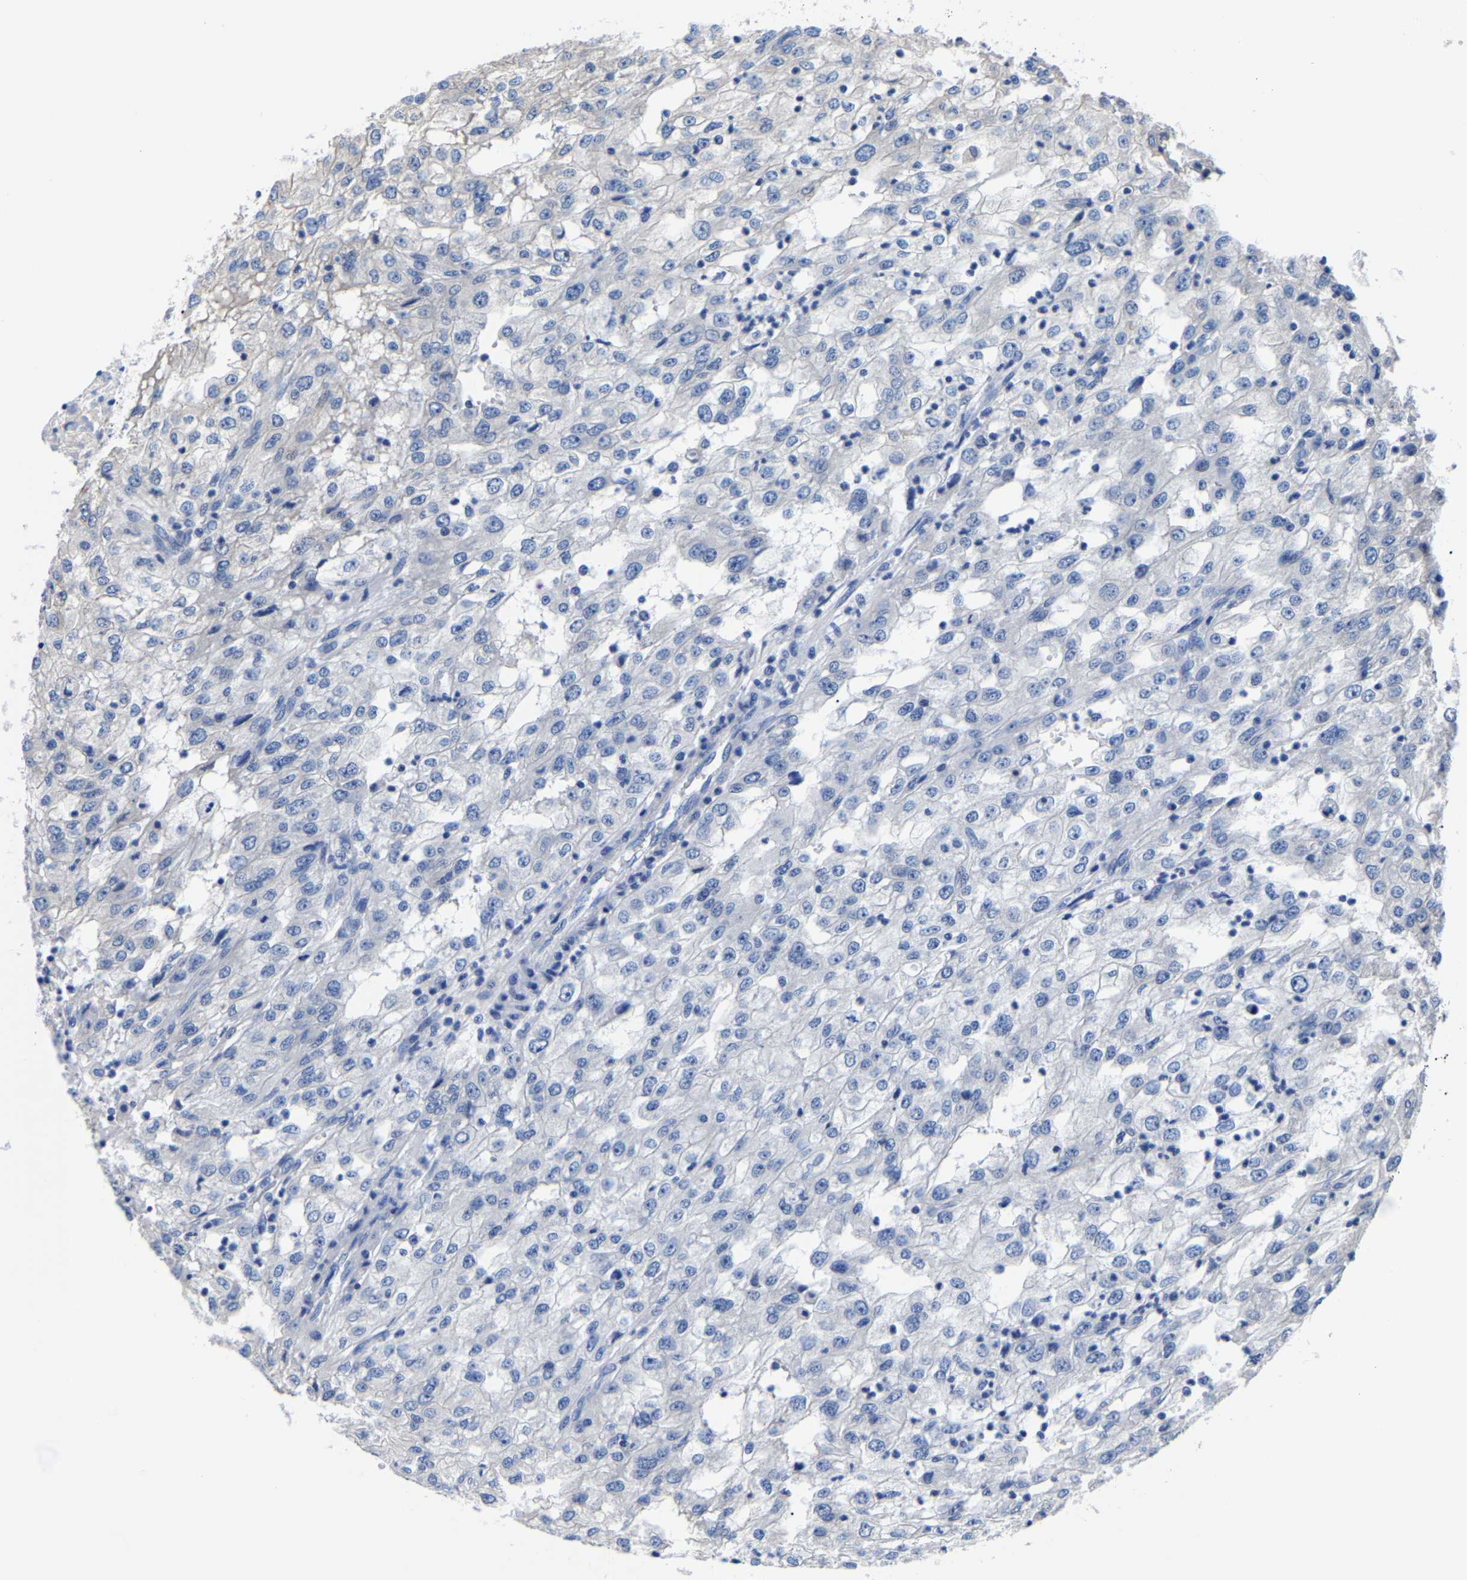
{"staining": {"intensity": "negative", "quantity": "none", "location": "none"}, "tissue": "renal cancer", "cell_type": "Tumor cells", "image_type": "cancer", "snomed": [{"axis": "morphology", "description": "Adenocarcinoma, NOS"}, {"axis": "topography", "description": "Kidney"}], "caption": "Human renal adenocarcinoma stained for a protein using IHC demonstrates no staining in tumor cells.", "gene": "SRPK2", "patient": {"sex": "female", "age": 54}}